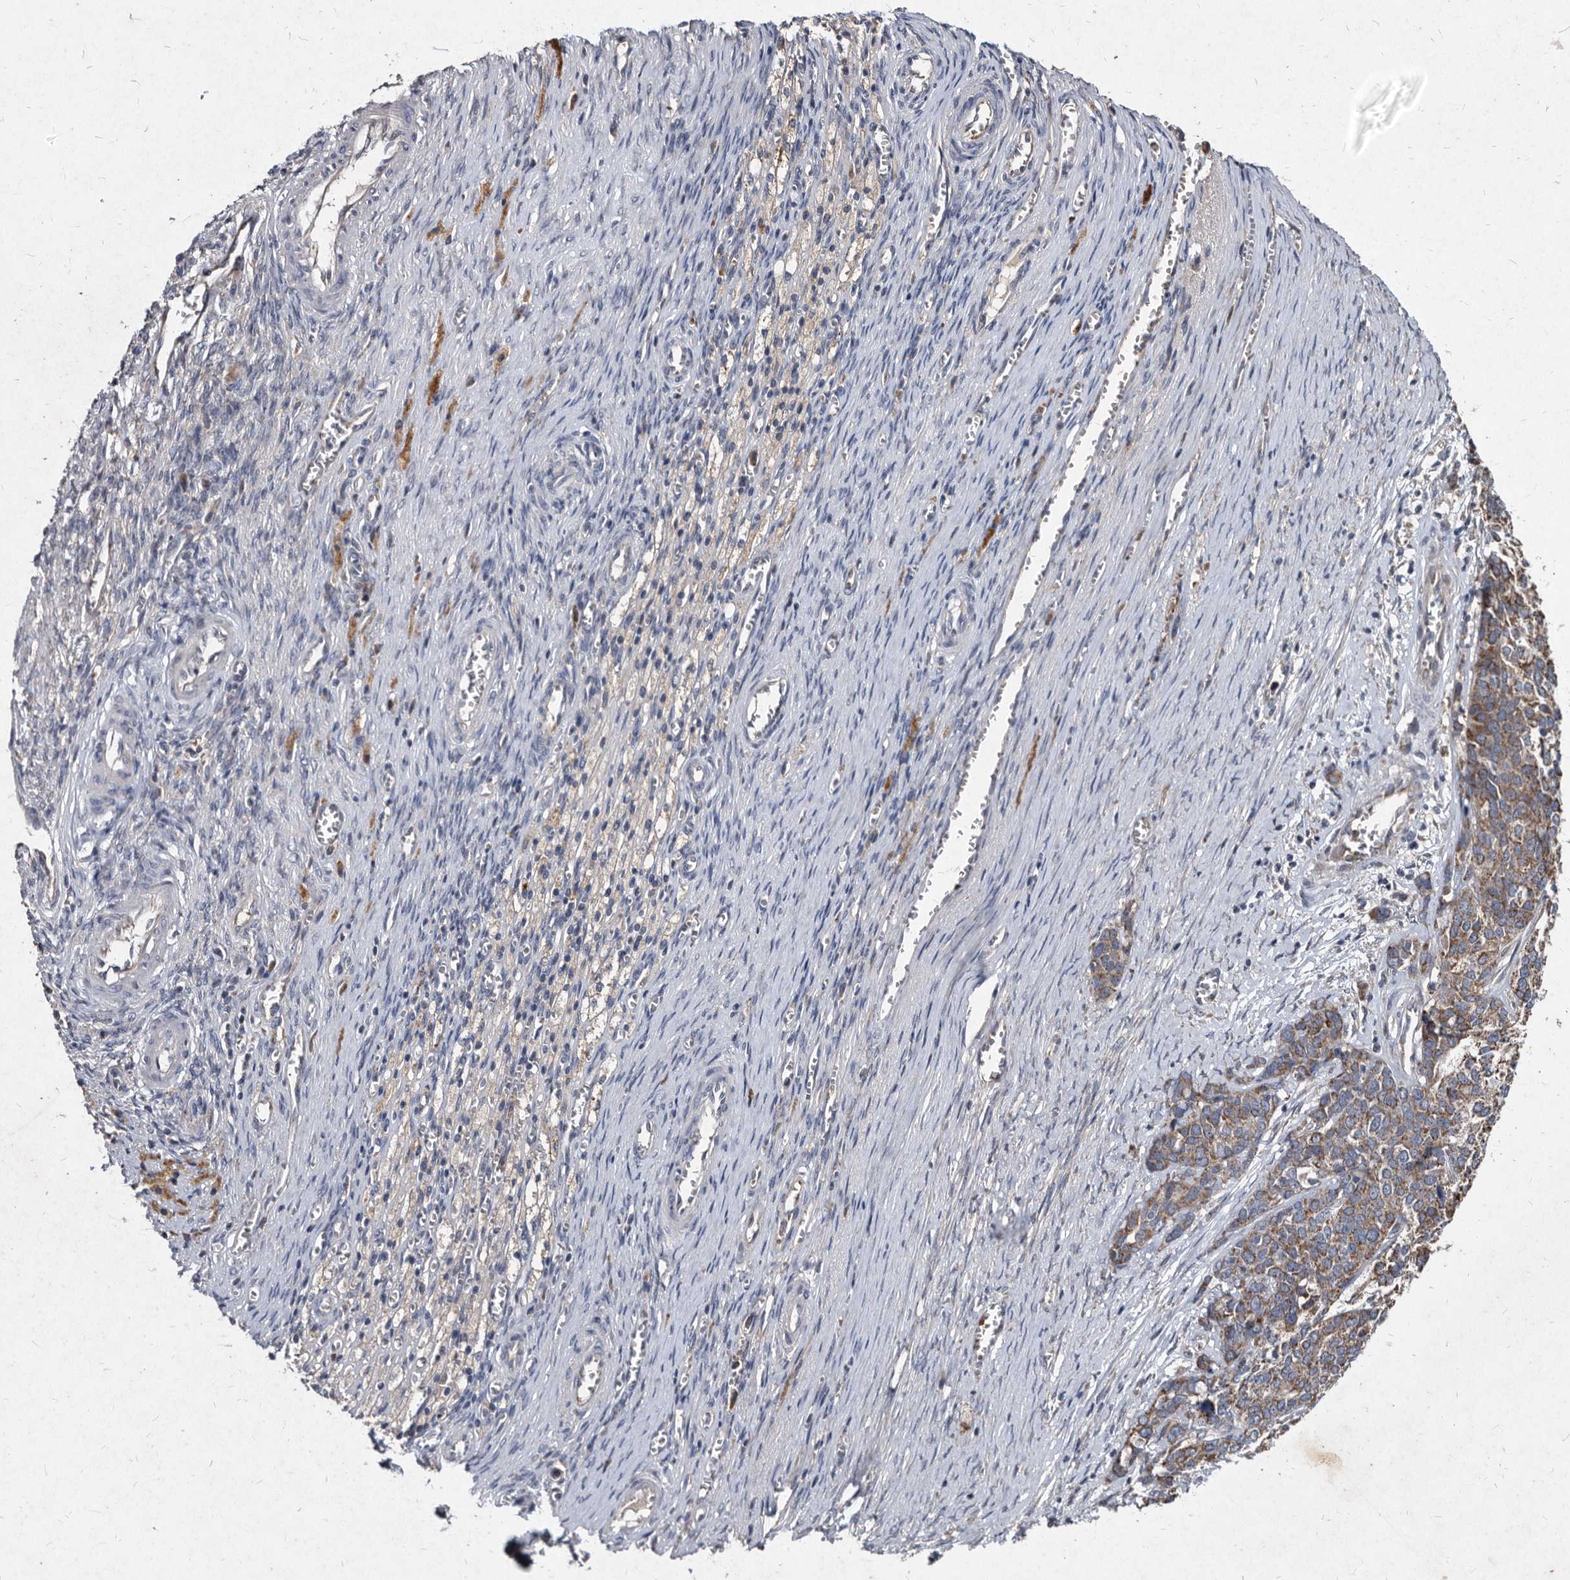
{"staining": {"intensity": "moderate", "quantity": ">75%", "location": "cytoplasmic/membranous"}, "tissue": "ovarian cancer", "cell_type": "Tumor cells", "image_type": "cancer", "snomed": [{"axis": "morphology", "description": "Cystadenocarcinoma, serous, NOS"}, {"axis": "topography", "description": "Ovary"}], "caption": "Immunohistochemistry (IHC) of ovarian cancer exhibits medium levels of moderate cytoplasmic/membranous staining in approximately >75% of tumor cells. (brown staining indicates protein expression, while blue staining denotes nuclei).", "gene": "YPEL3", "patient": {"sex": "female", "age": 44}}